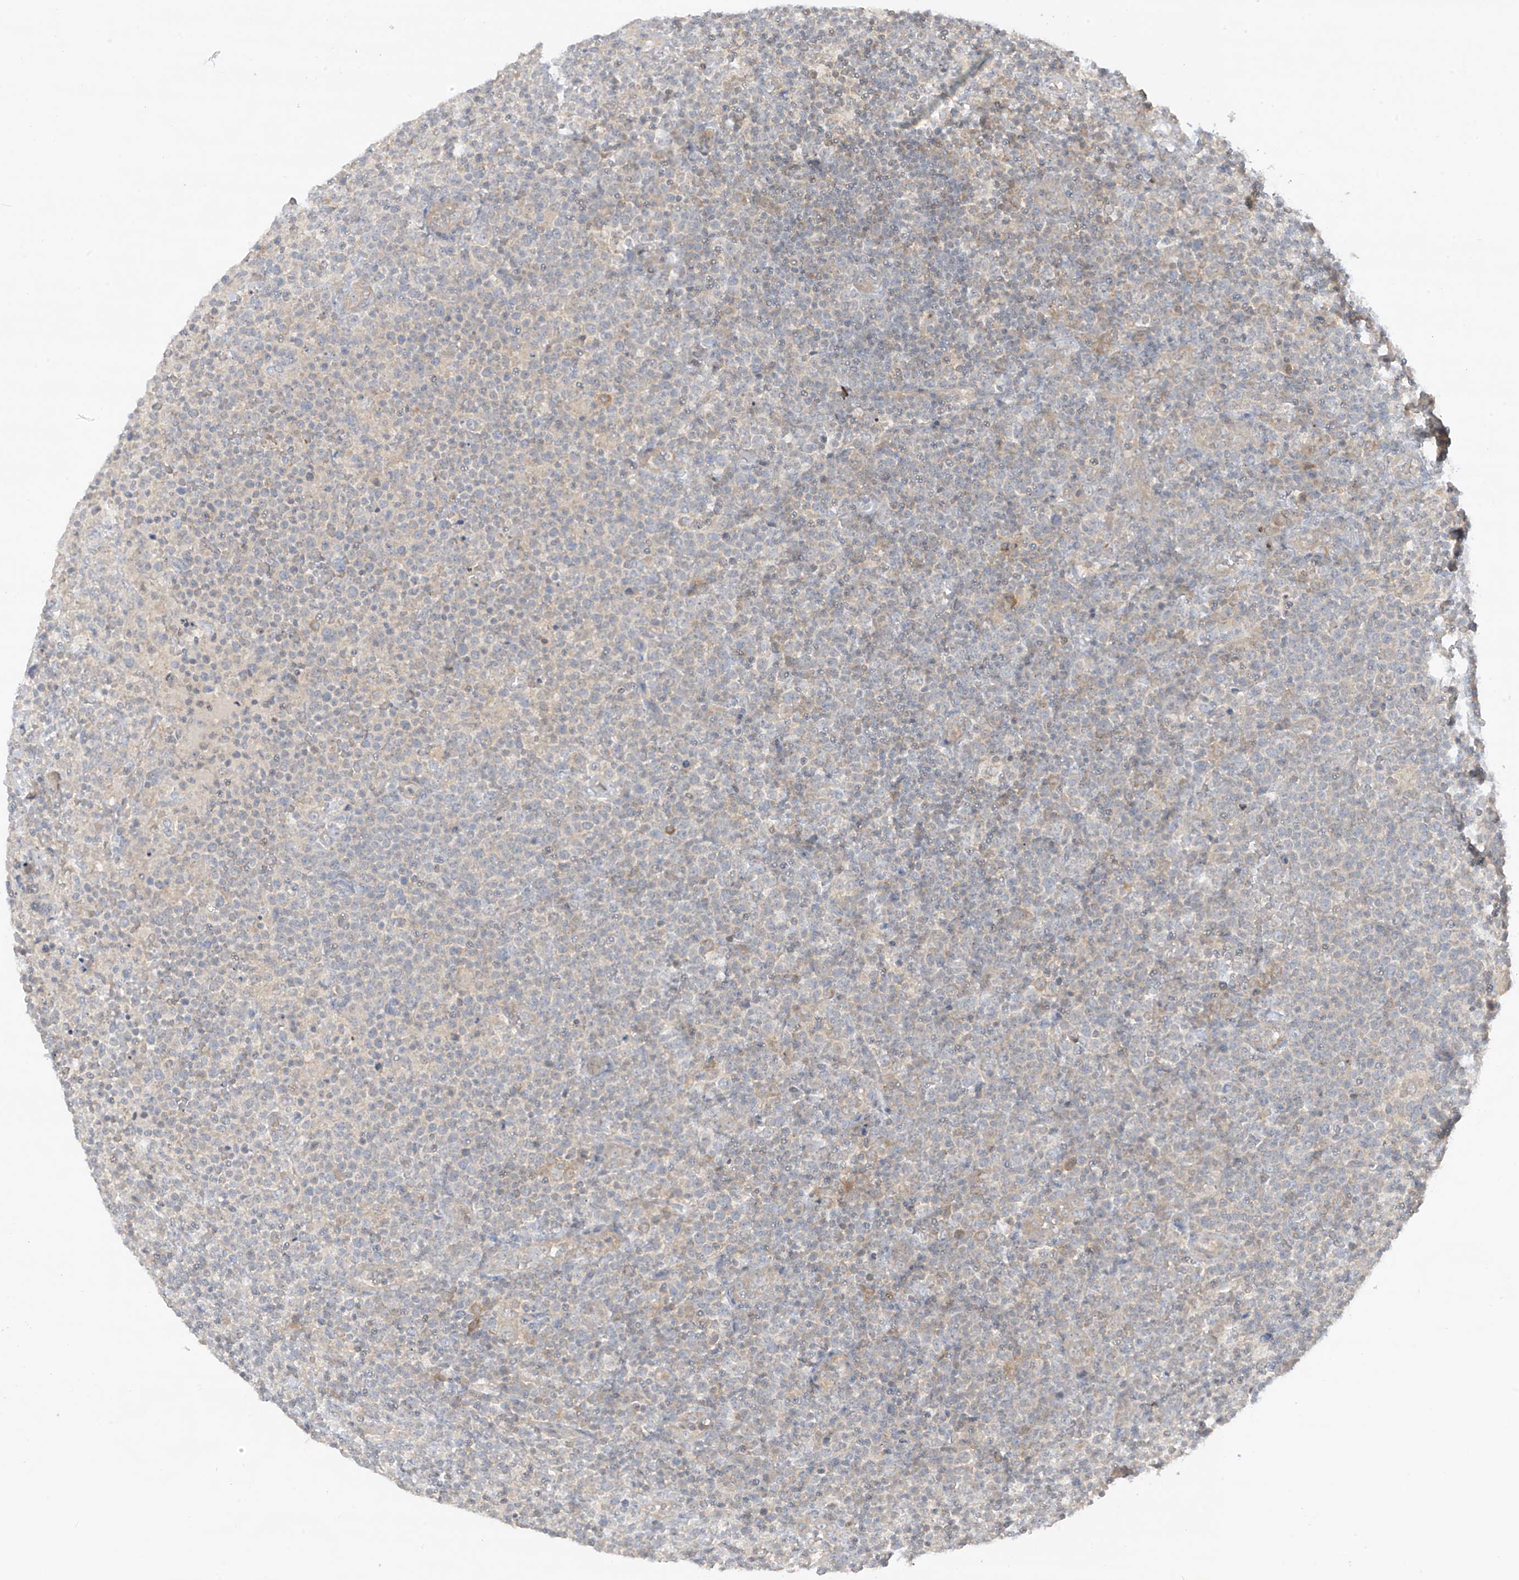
{"staining": {"intensity": "negative", "quantity": "none", "location": "none"}, "tissue": "lymphoma", "cell_type": "Tumor cells", "image_type": "cancer", "snomed": [{"axis": "morphology", "description": "Malignant lymphoma, non-Hodgkin's type, High grade"}, {"axis": "topography", "description": "Lymph node"}], "caption": "This is a micrograph of immunohistochemistry staining of malignant lymphoma, non-Hodgkin's type (high-grade), which shows no positivity in tumor cells.", "gene": "ANGEL2", "patient": {"sex": "male", "age": 61}}